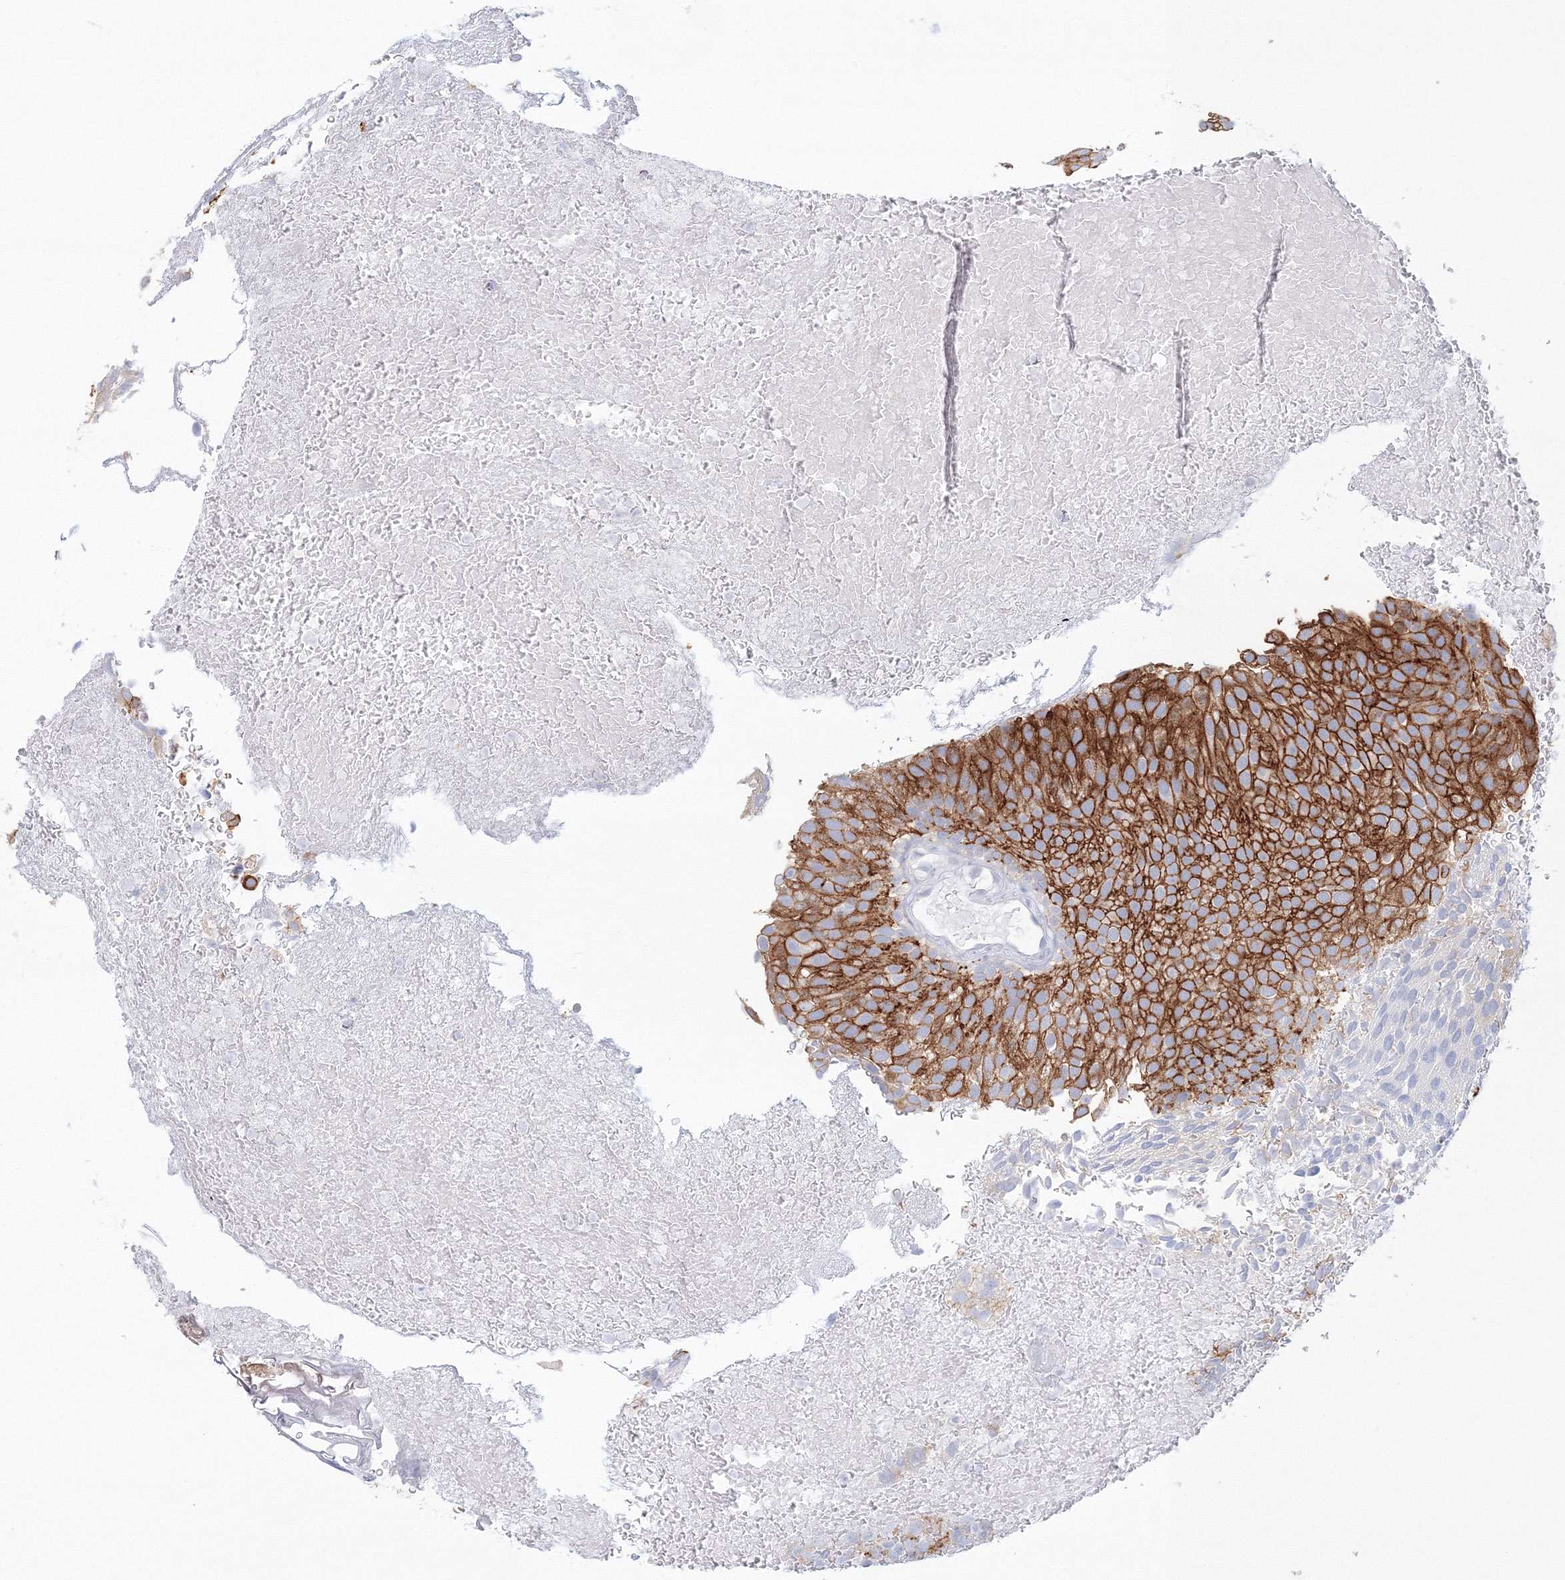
{"staining": {"intensity": "strong", "quantity": ">75%", "location": "cytoplasmic/membranous"}, "tissue": "urothelial cancer", "cell_type": "Tumor cells", "image_type": "cancer", "snomed": [{"axis": "morphology", "description": "Urothelial carcinoma, Low grade"}, {"axis": "topography", "description": "Urinary bladder"}], "caption": "A histopathology image showing strong cytoplasmic/membranous positivity in approximately >75% of tumor cells in urothelial carcinoma (low-grade), as visualized by brown immunohistochemical staining.", "gene": "VSIG1", "patient": {"sex": "male", "age": 78}}